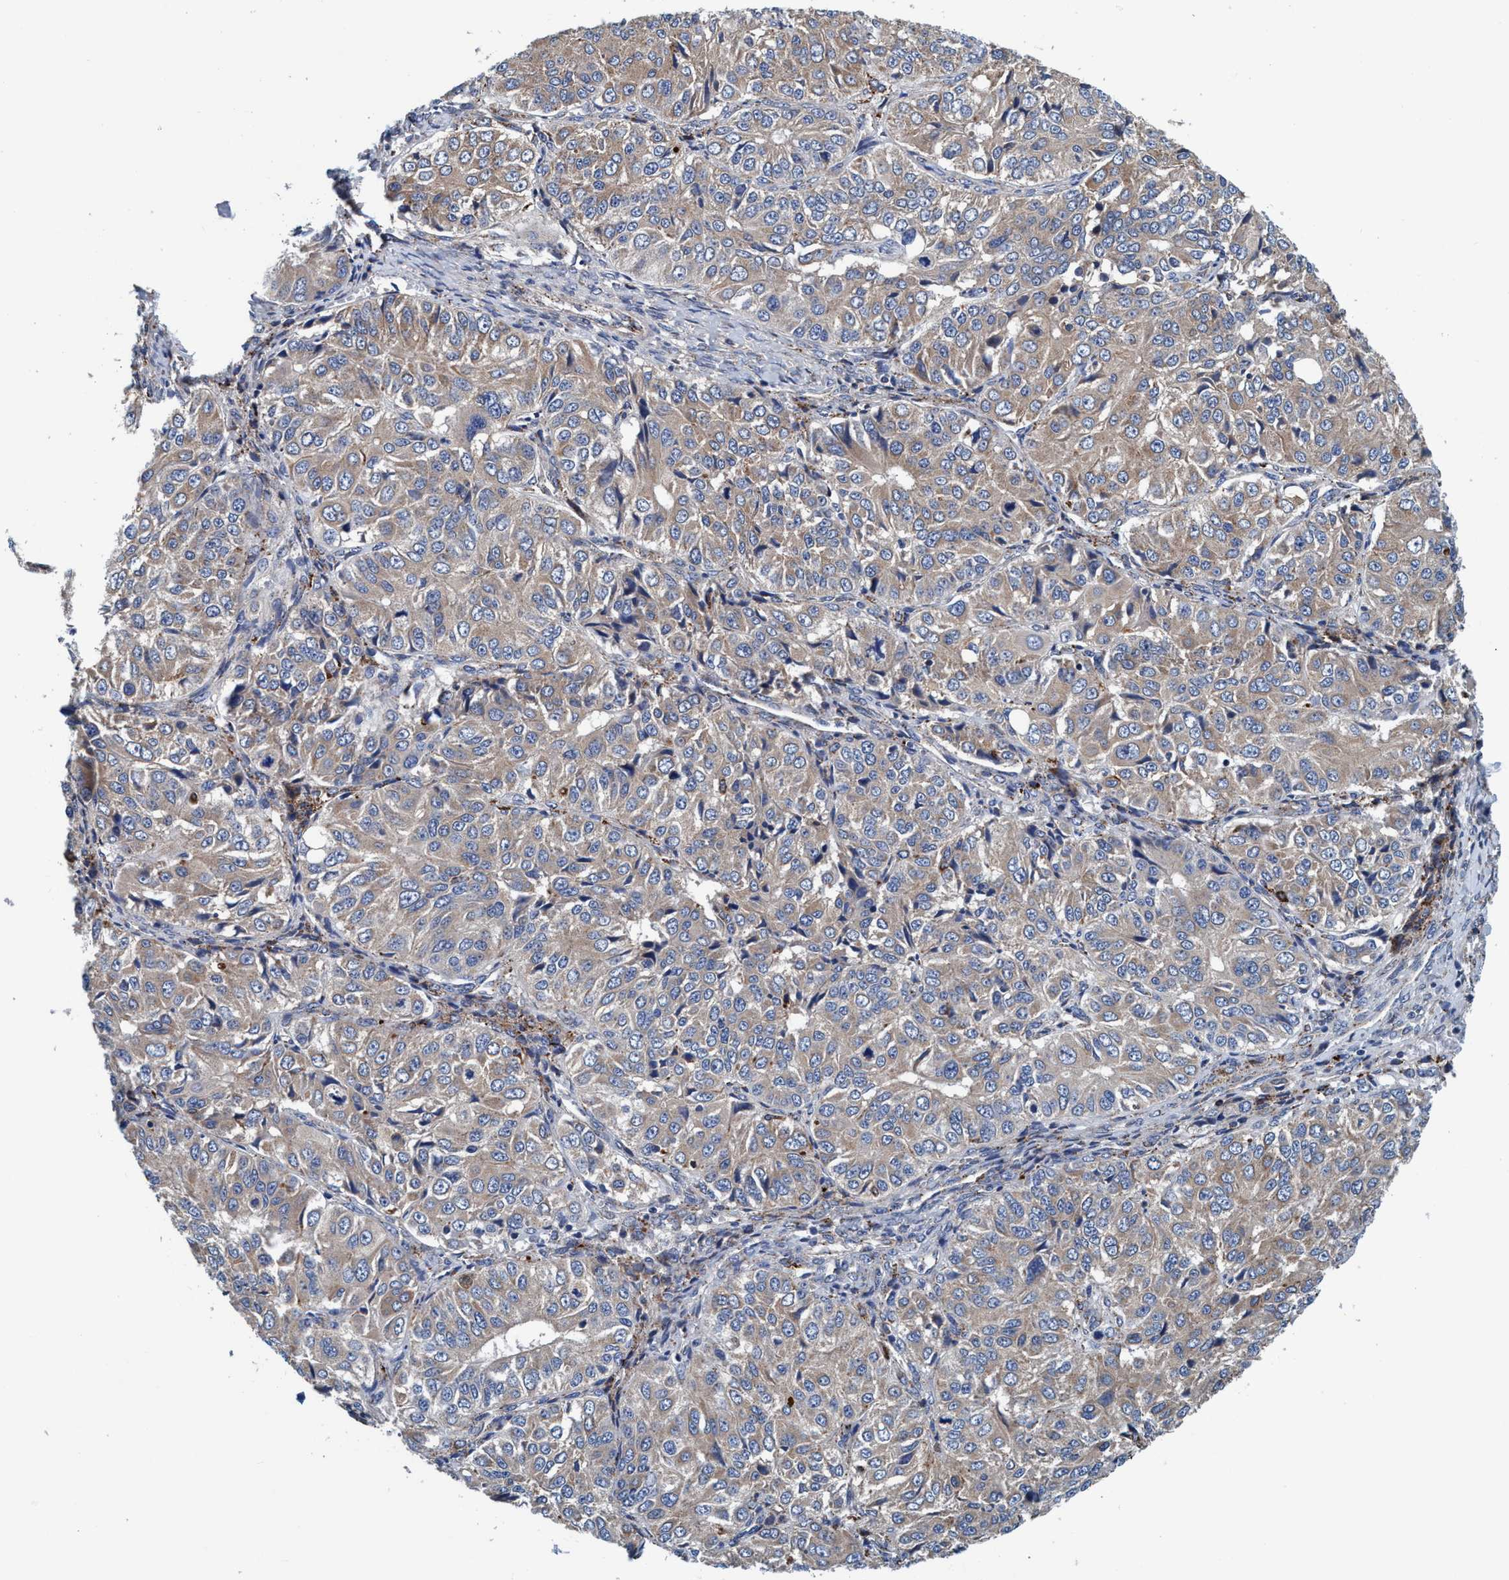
{"staining": {"intensity": "weak", "quantity": "<25%", "location": "cytoplasmic/membranous"}, "tissue": "ovarian cancer", "cell_type": "Tumor cells", "image_type": "cancer", "snomed": [{"axis": "morphology", "description": "Carcinoma, endometroid"}, {"axis": "topography", "description": "Ovary"}], "caption": "A high-resolution photomicrograph shows IHC staining of ovarian cancer (endometroid carcinoma), which exhibits no significant expression in tumor cells. (DAB (3,3'-diaminobenzidine) immunohistochemistry visualized using brightfield microscopy, high magnification).", "gene": "ENDOG", "patient": {"sex": "female", "age": 51}}